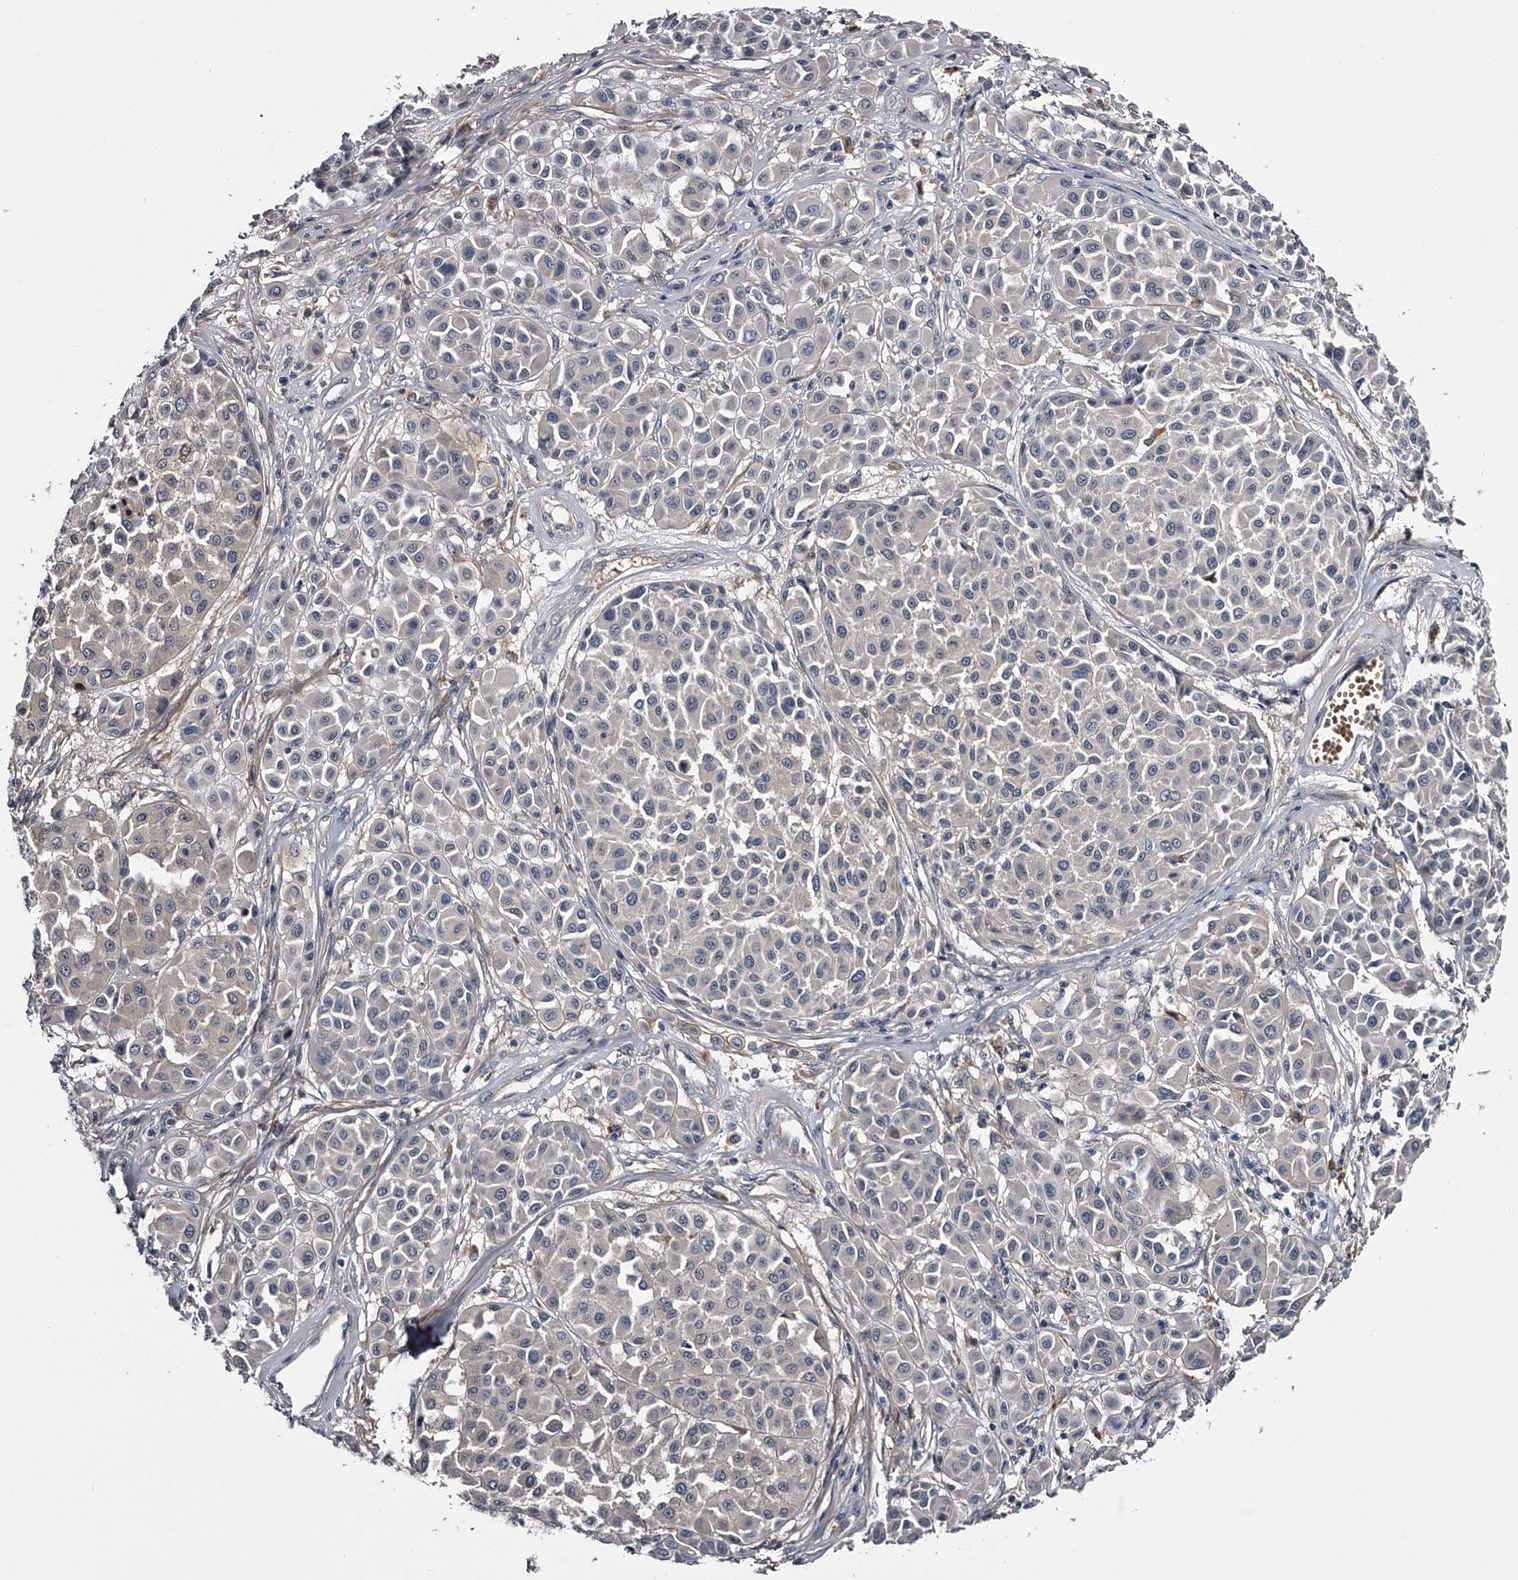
{"staining": {"intensity": "negative", "quantity": "none", "location": "none"}, "tissue": "melanoma", "cell_type": "Tumor cells", "image_type": "cancer", "snomed": [{"axis": "morphology", "description": "Malignant melanoma, Metastatic site"}, {"axis": "topography", "description": "Soft tissue"}], "caption": "Immunohistochemistry (IHC) of melanoma displays no staining in tumor cells.", "gene": "MDN1", "patient": {"sex": "male", "age": 41}}